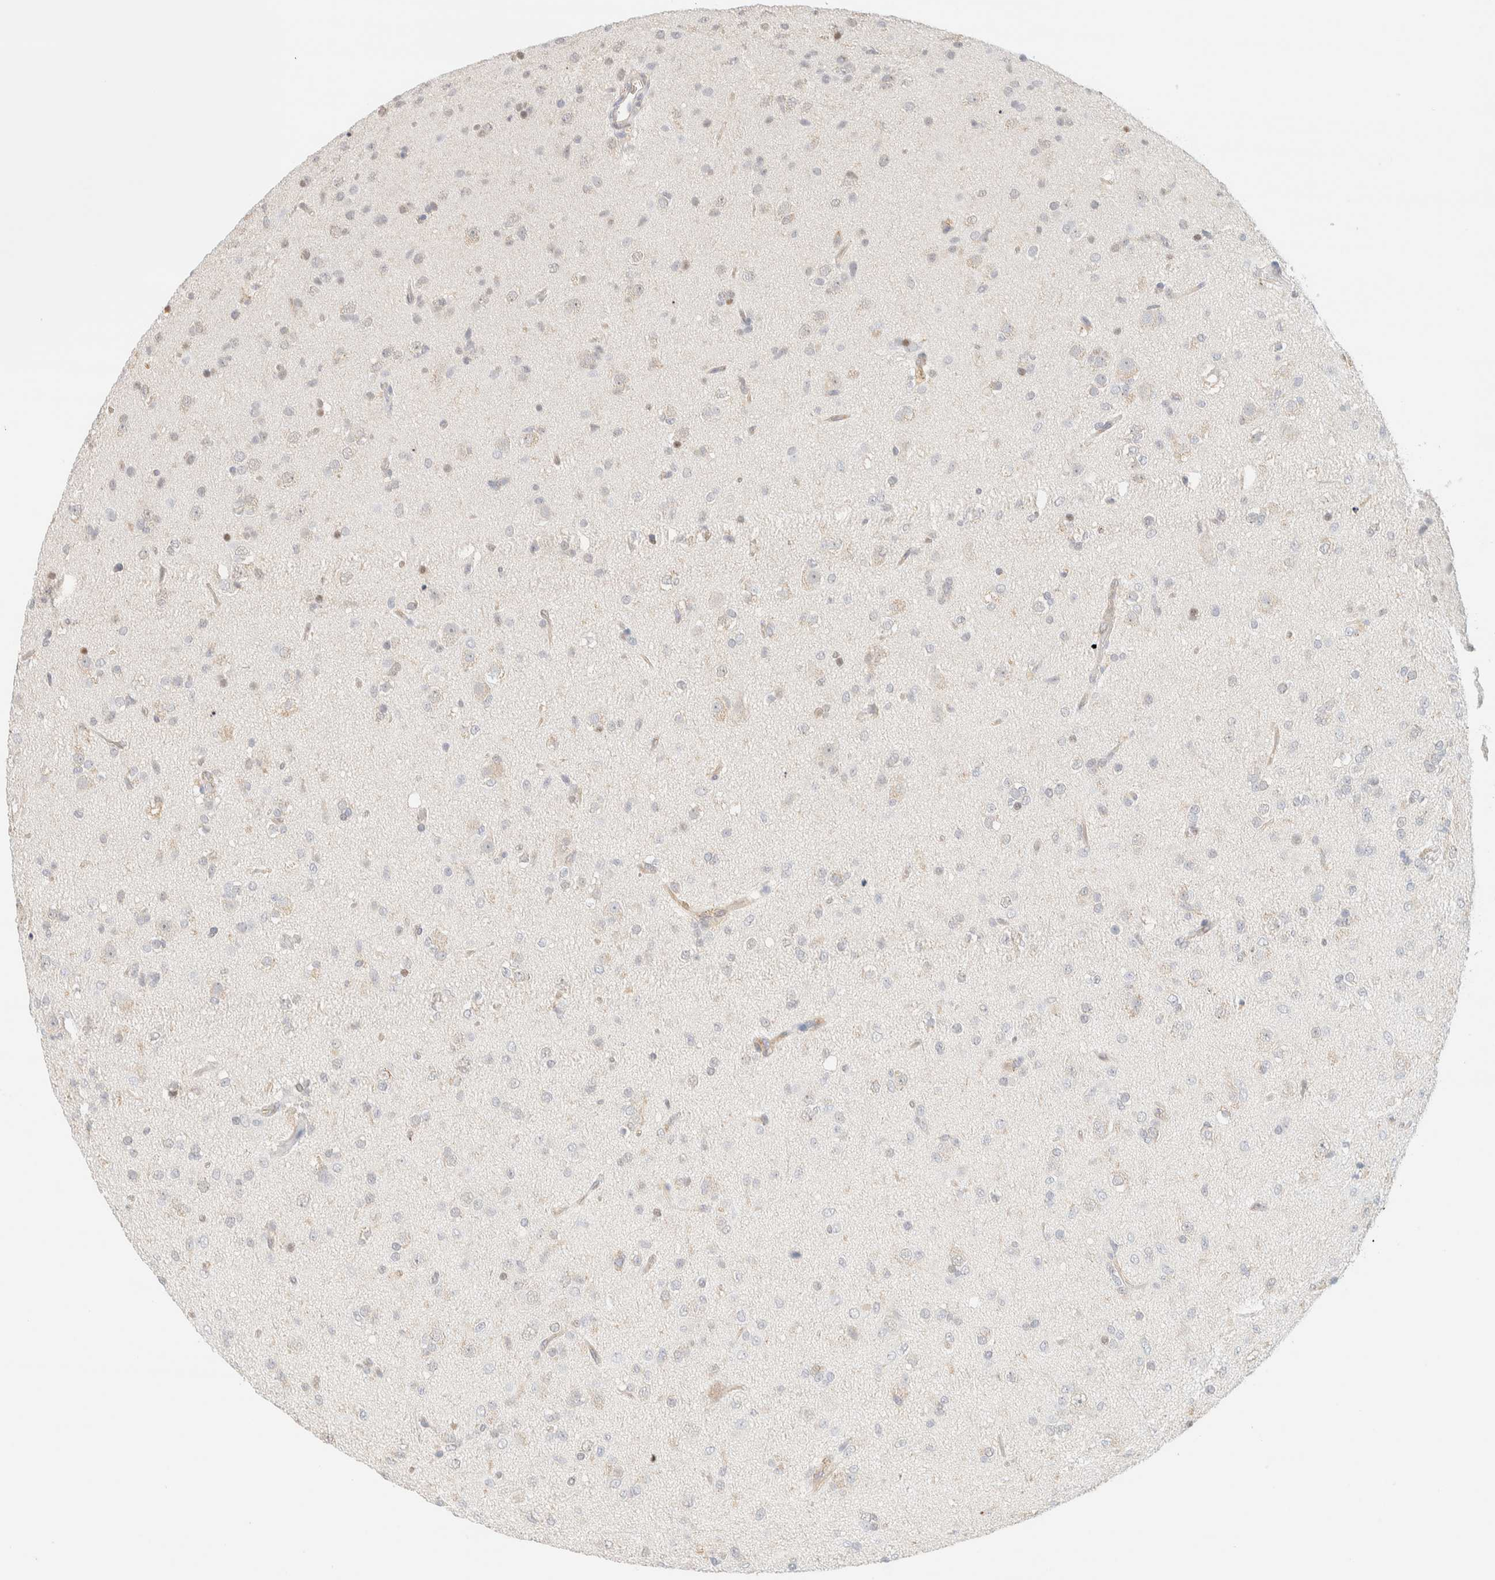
{"staining": {"intensity": "weak", "quantity": "<25%", "location": "cytoplasmic/membranous"}, "tissue": "glioma", "cell_type": "Tumor cells", "image_type": "cancer", "snomed": [{"axis": "morphology", "description": "Glioma, malignant, Low grade"}, {"axis": "topography", "description": "Brain"}], "caption": "Photomicrograph shows no significant protein positivity in tumor cells of glioma.", "gene": "TBC1D8B", "patient": {"sex": "male", "age": 65}}